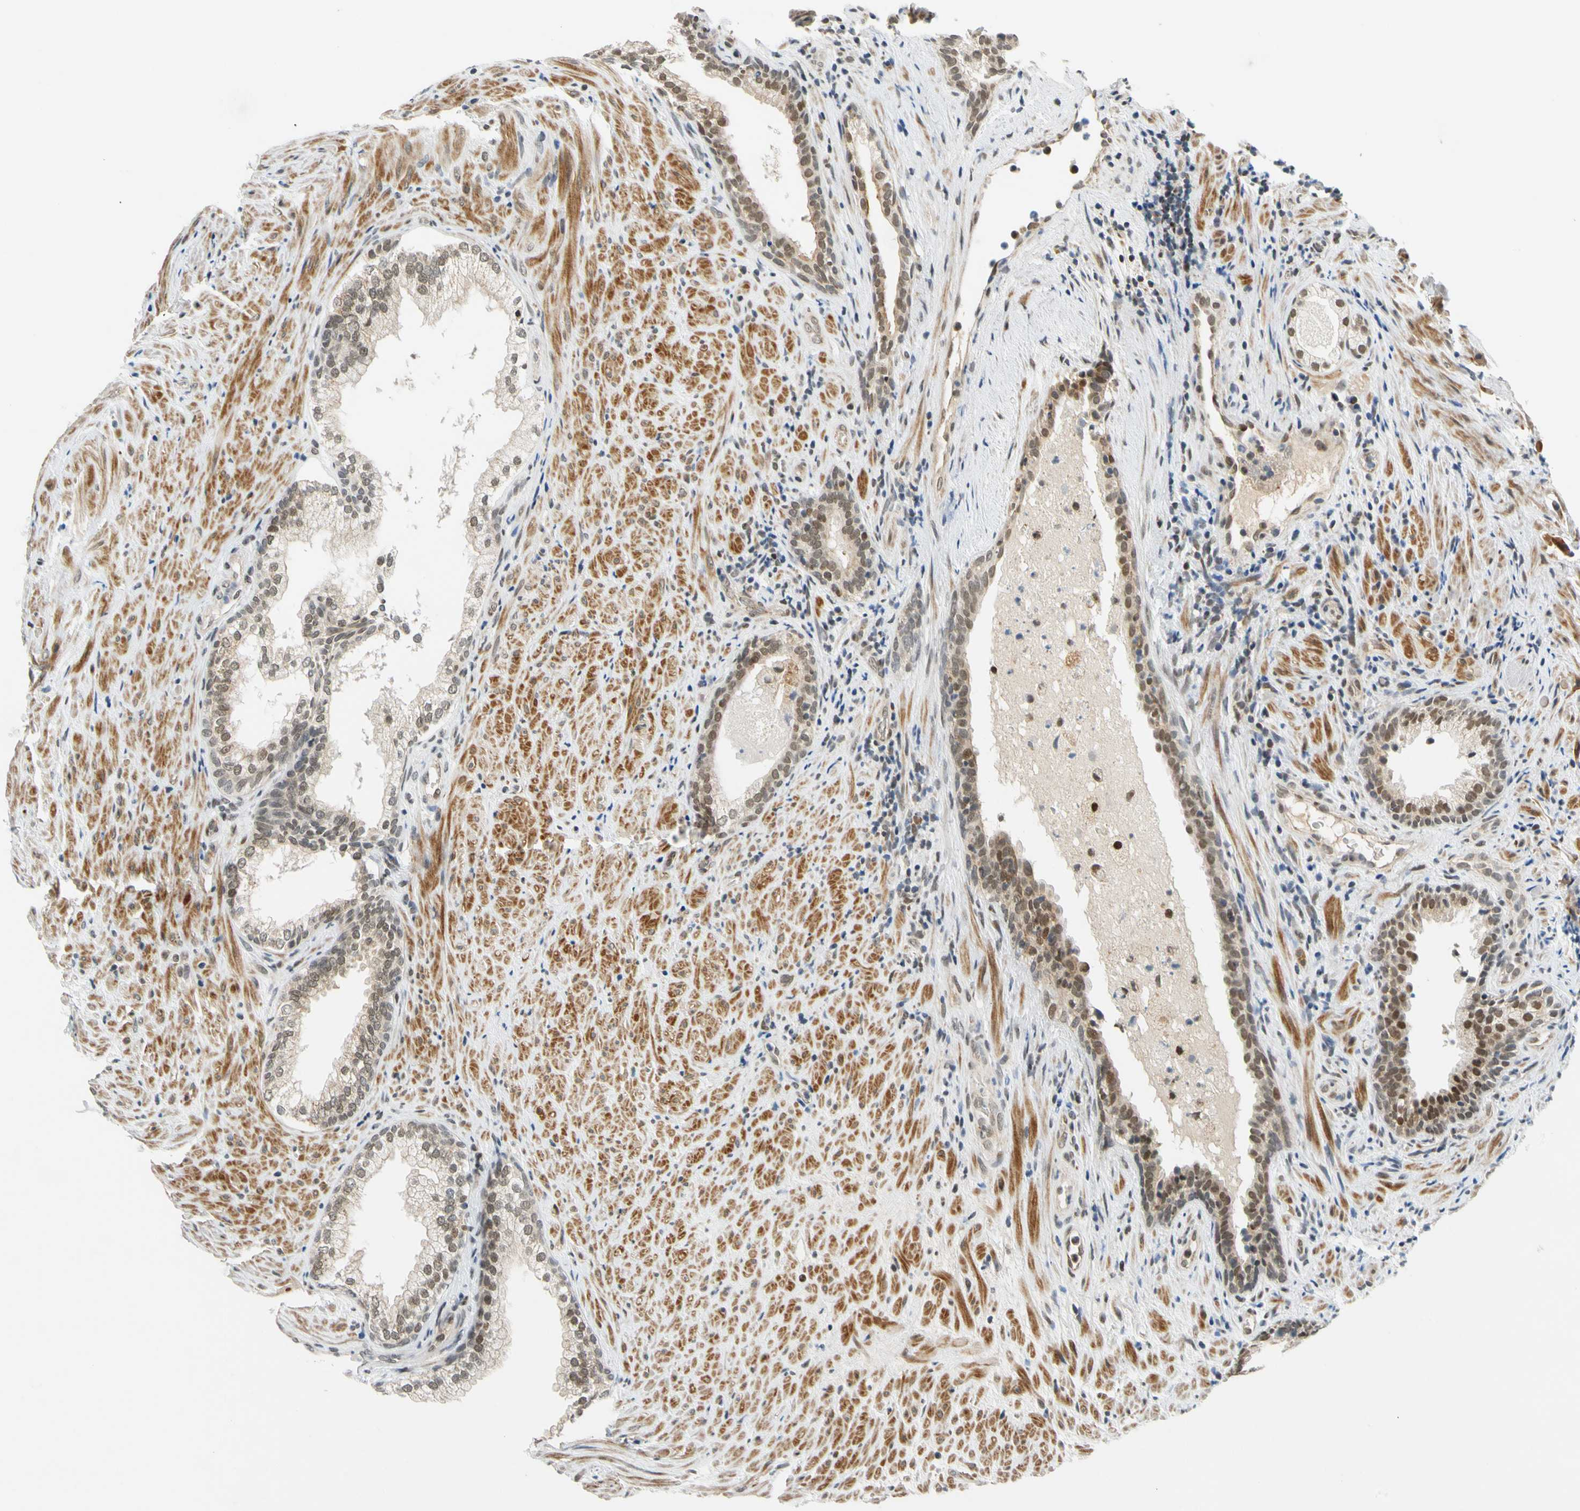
{"staining": {"intensity": "moderate", "quantity": ">75%", "location": "nuclear"}, "tissue": "prostate", "cell_type": "Glandular cells", "image_type": "normal", "snomed": [{"axis": "morphology", "description": "Normal tissue, NOS"}, {"axis": "topography", "description": "Prostate"}], "caption": "Protein expression analysis of unremarkable prostate demonstrates moderate nuclear positivity in approximately >75% of glandular cells. (brown staining indicates protein expression, while blue staining denotes nuclei).", "gene": "POGZ", "patient": {"sex": "male", "age": 76}}